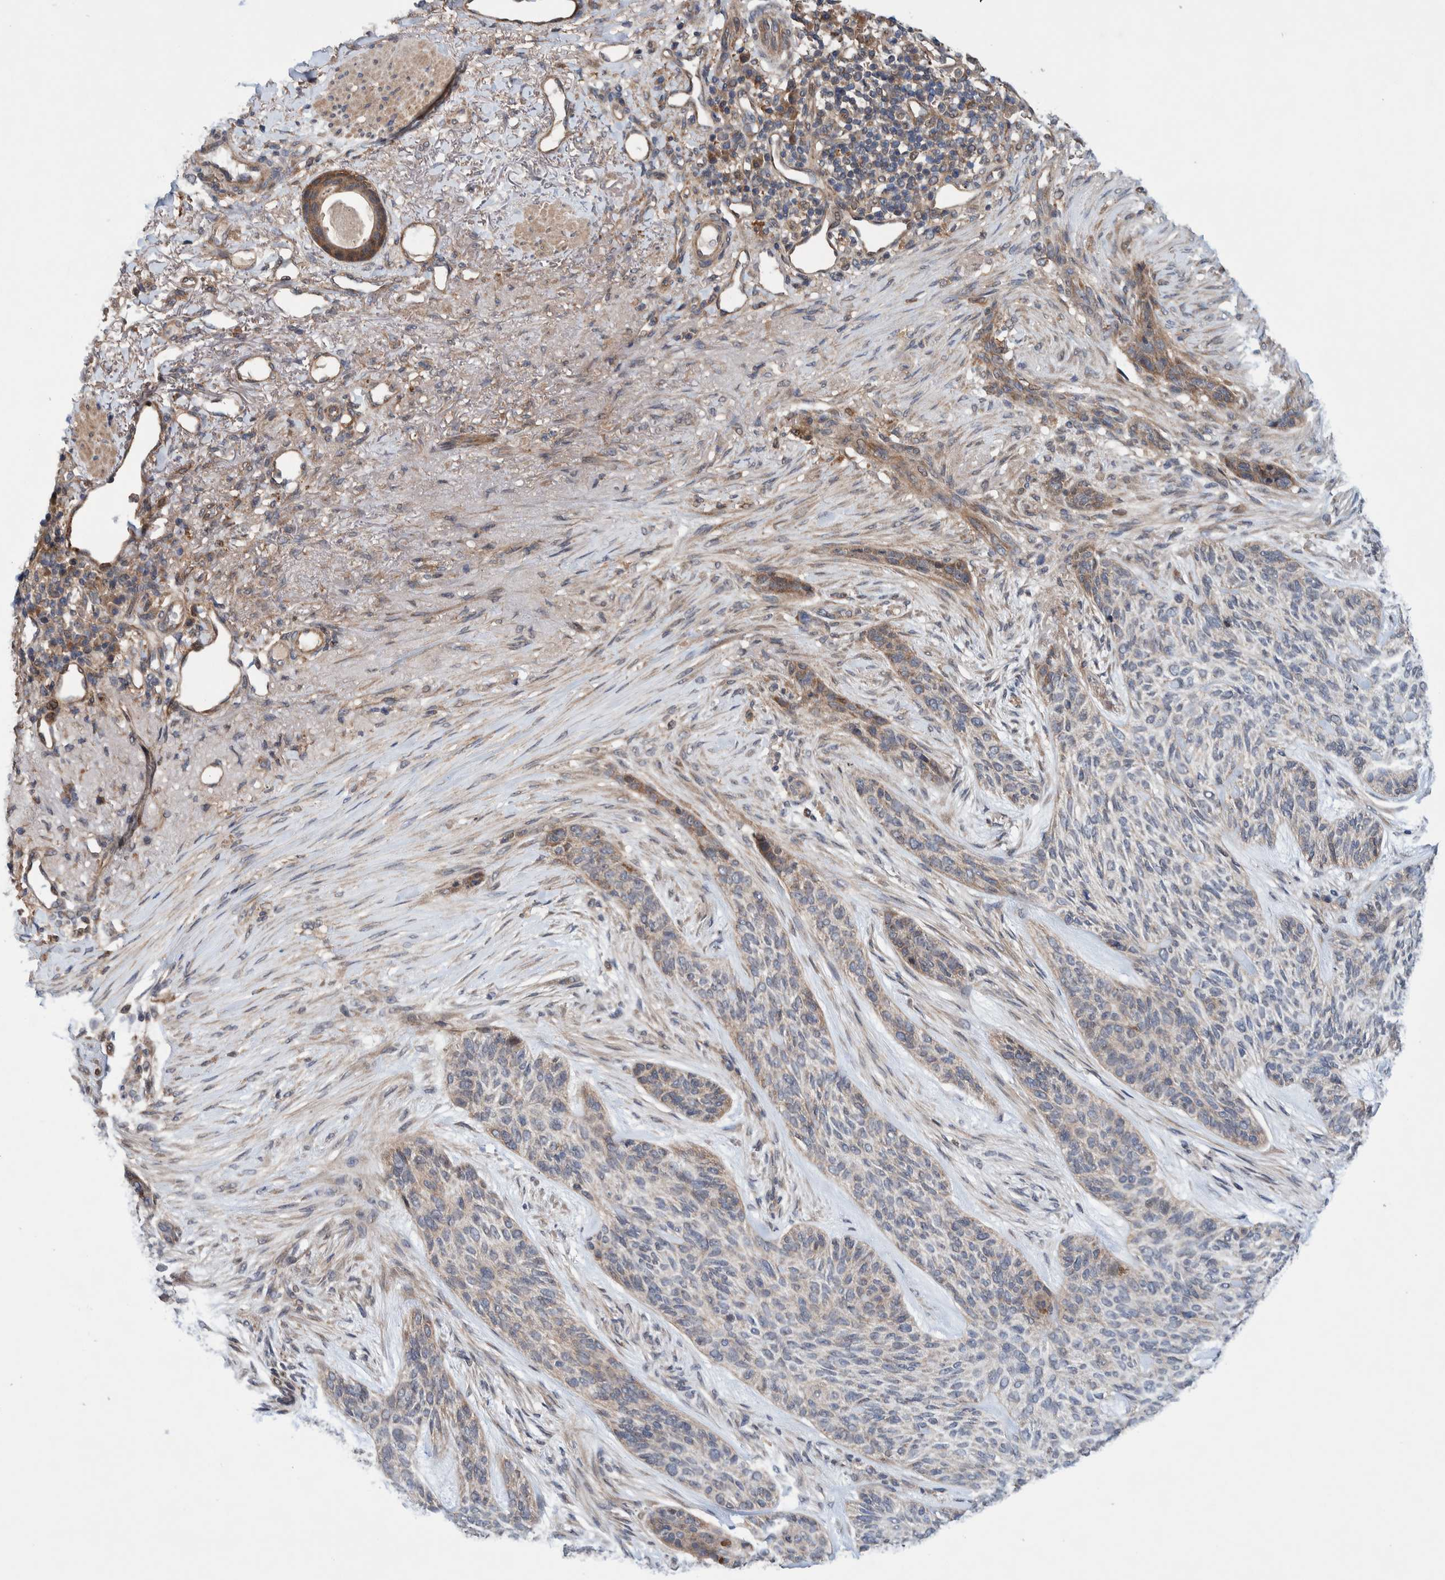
{"staining": {"intensity": "moderate", "quantity": "<25%", "location": "cytoplasmic/membranous"}, "tissue": "skin cancer", "cell_type": "Tumor cells", "image_type": "cancer", "snomed": [{"axis": "morphology", "description": "Basal cell carcinoma"}, {"axis": "topography", "description": "Skin"}], "caption": "Immunohistochemistry image of skin cancer stained for a protein (brown), which reveals low levels of moderate cytoplasmic/membranous expression in approximately <25% of tumor cells.", "gene": "PIK3R6", "patient": {"sex": "male", "age": 55}}